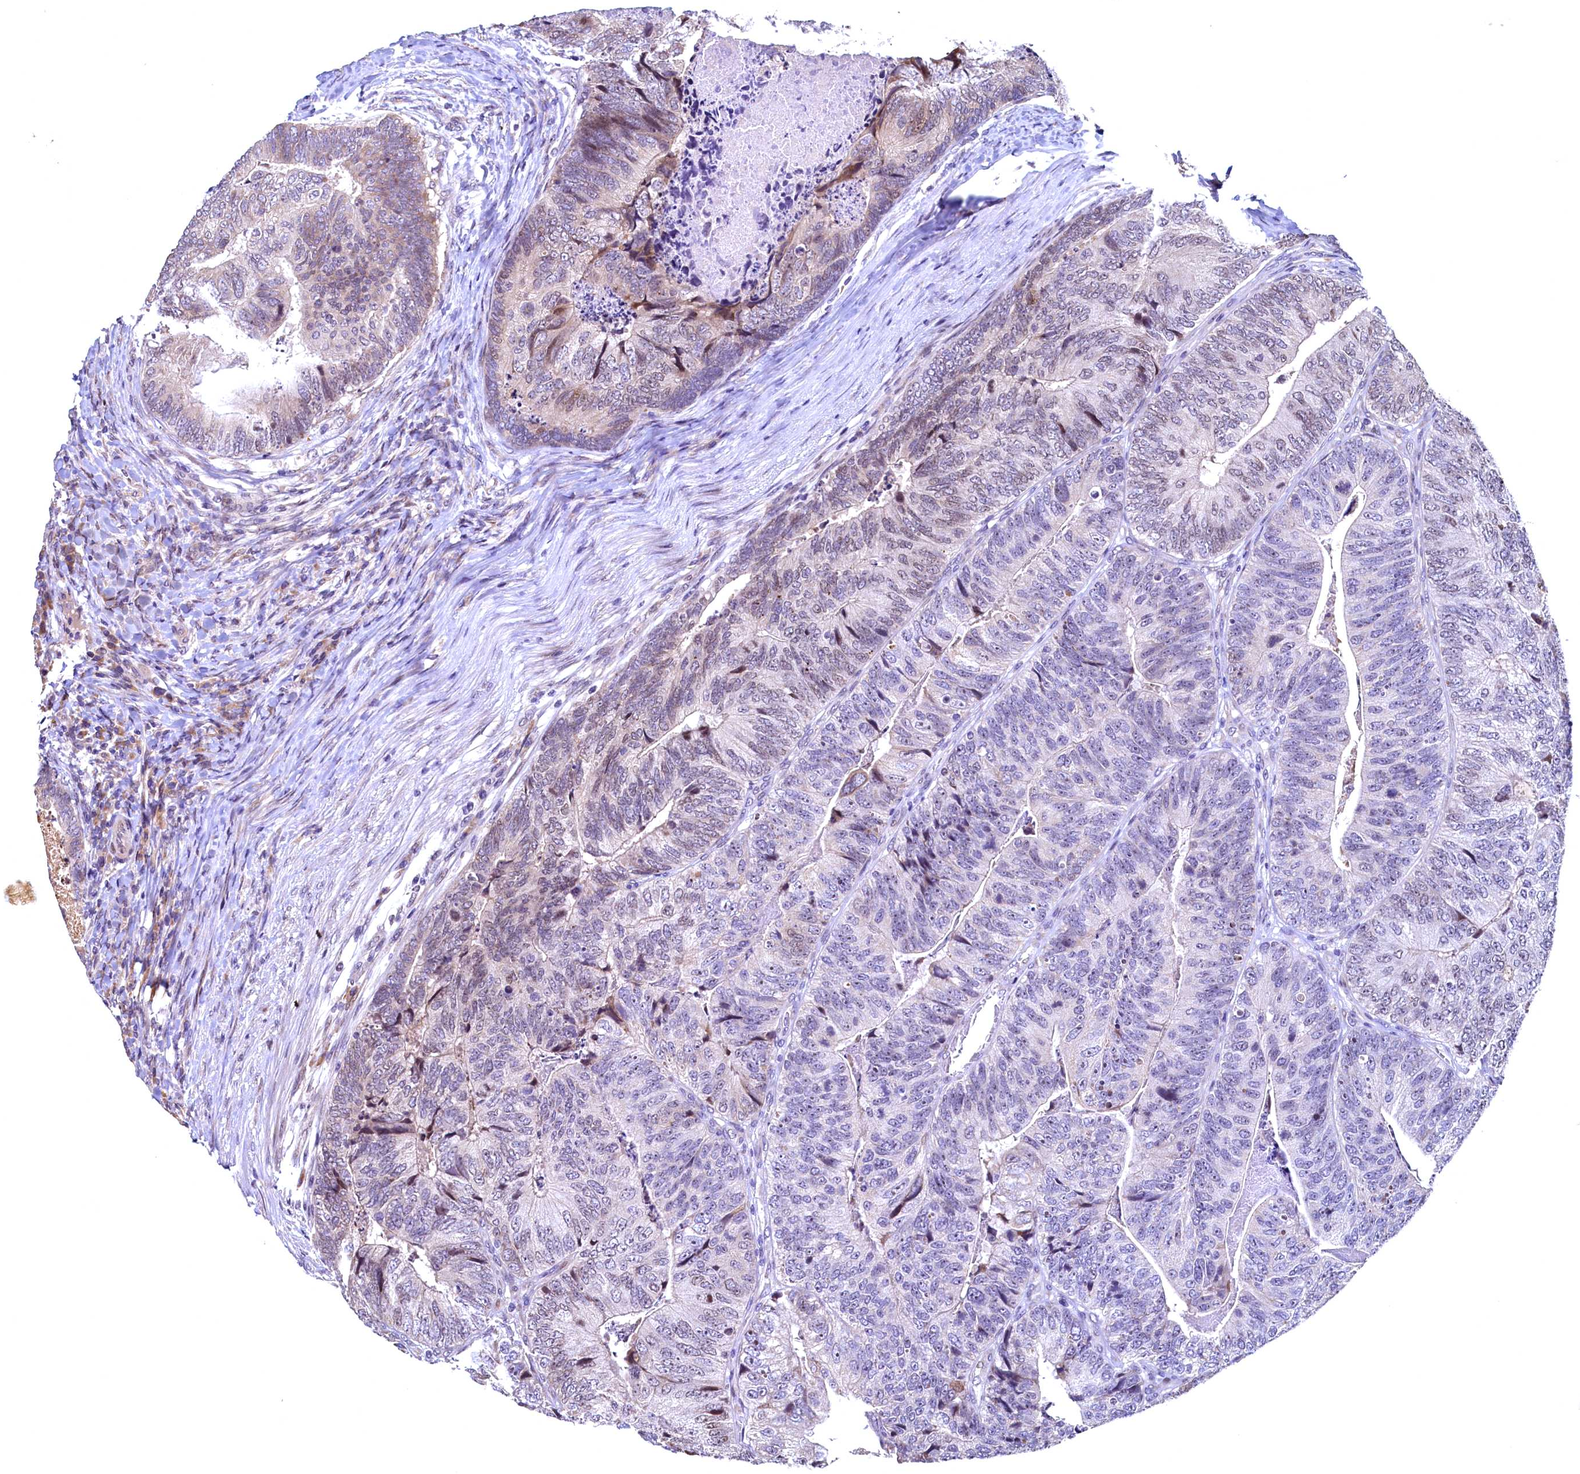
{"staining": {"intensity": "weak", "quantity": "25%-75%", "location": "cytoplasmic/membranous,nuclear"}, "tissue": "colorectal cancer", "cell_type": "Tumor cells", "image_type": "cancer", "snomed": [{"axis": "morphology", "description": "Adenocarcinoma, NOS"}, {"axis": "topography", "description": "Colon"}], "caption": "A histopathology image of colorectal adenocarcinoma stained for a protein displays weak cytoplasmic/membranous and nuclear brown staining in tumor cells.", "gene": "LATS2", "patient": {"sex": "female", "age": 67}}